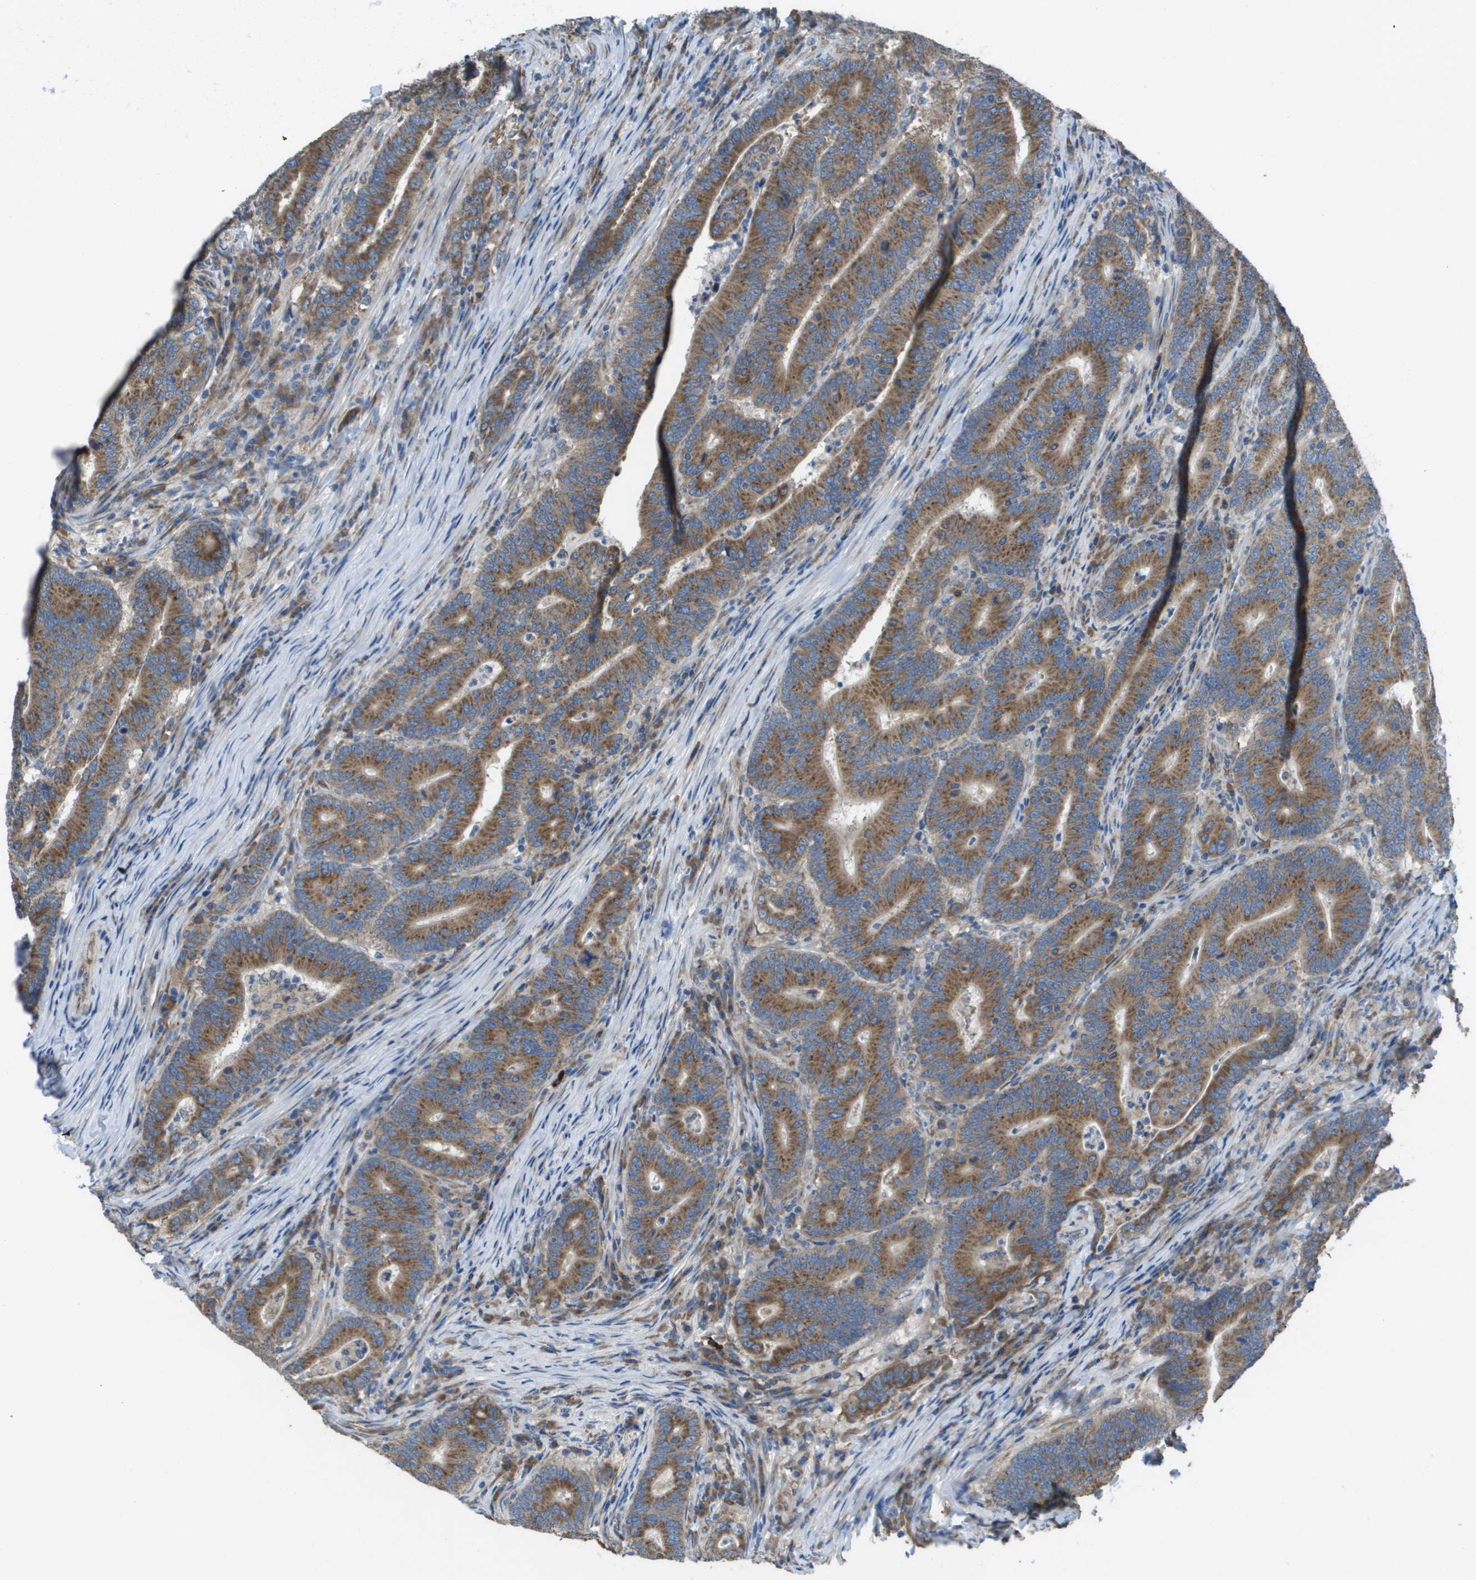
{"staining": {"intensity": "strong", "quantity": ">75%", "location": "cytoplasmic/membranous"}, "tissue": "colorectal cancer", "cell_type": "Tumor cells", "image_type": "cancer", "snomed": [{"axis": "morphology", "description": "Normal tissue, NOS"}, {"axis": "morphology", "description": "Adenocarcinoma, NOS"}, {"axis": "topography", "description": "Colon"}], "caption": "Colorectal cancer stained with DAB IHC shows high levels of strong cytoplasmic/membranous positivity in about >75% of tumor cells.", "gene": "CLCN2", "patient": {"sex": "female", "age": 66}}